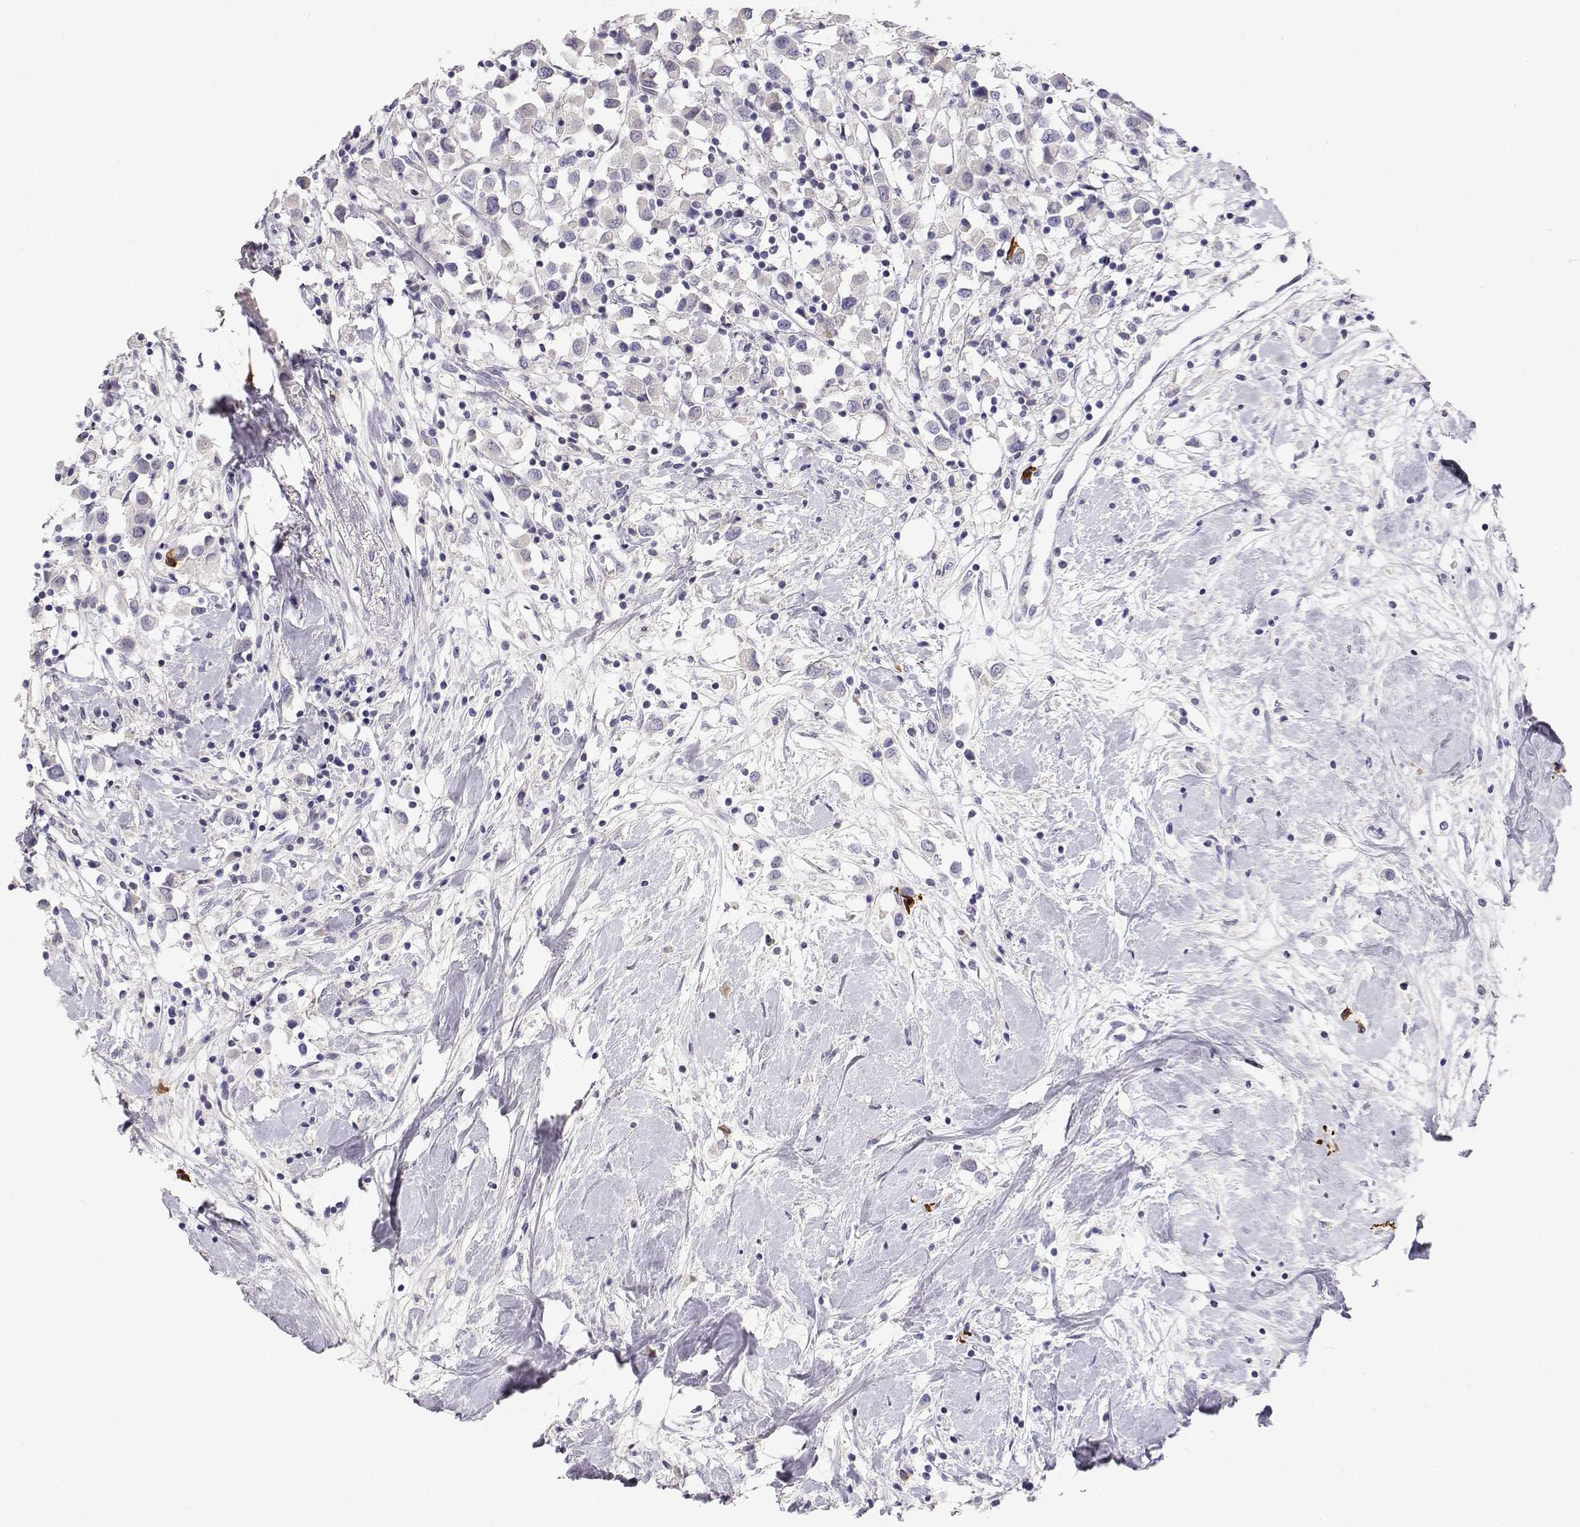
{"staining": {"intensity": "negative", "quantity": "none", "location": "none"}, "tissue": "breast cancer", "cell_type": "Tumor cells", "image_type": "cancer", "snomed": [{"axis": "morphology", "description": "Duct carcinoma"}, {"axis": "topography", "description": "Breast"}], "caption": "Tumor cells show no significant staining in breast invasive ductal carcinoma.", "gene": "CDHR1", "patient": {"sex": "female", "age": 61}}